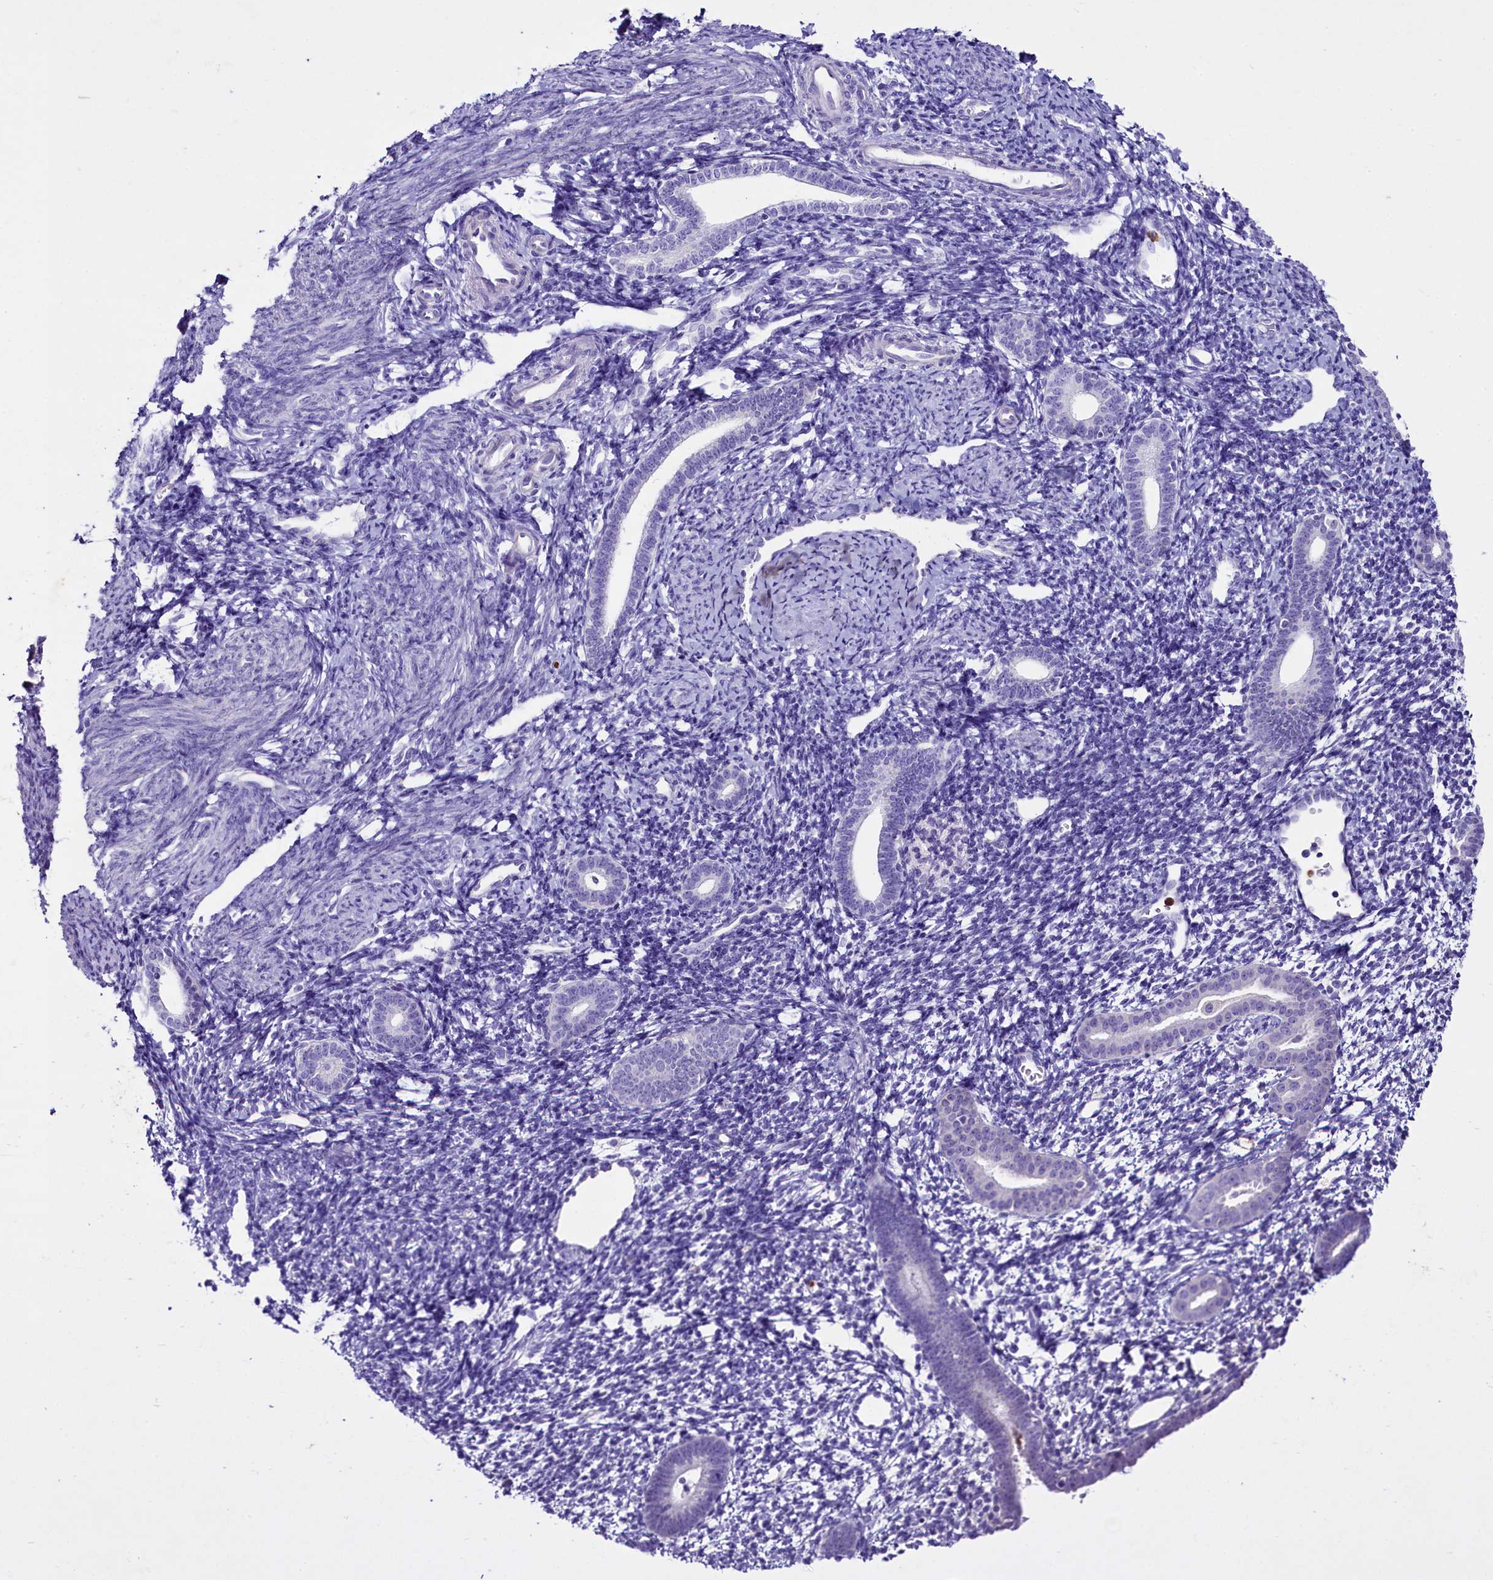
{"staining": {"intensity": "negative", "quantity": "none", "location": "none"}, "tissue": "endometrium", "cell_type": "Cells in endometrial stroma", "image_type": "normal", "snomed": [{"axis": "morphology", "description": "Normal tissue, NOS"}, {"axis": "topography", "description": "Endometrium"}], "caption": "IHC histopathology image of unremarkable endometrium stained for a protein (brown), which demonstrates no staining in cells in endometrial stroma.", "gene": "FAM209B", "patient": {"sex": "female", "age": 56}}